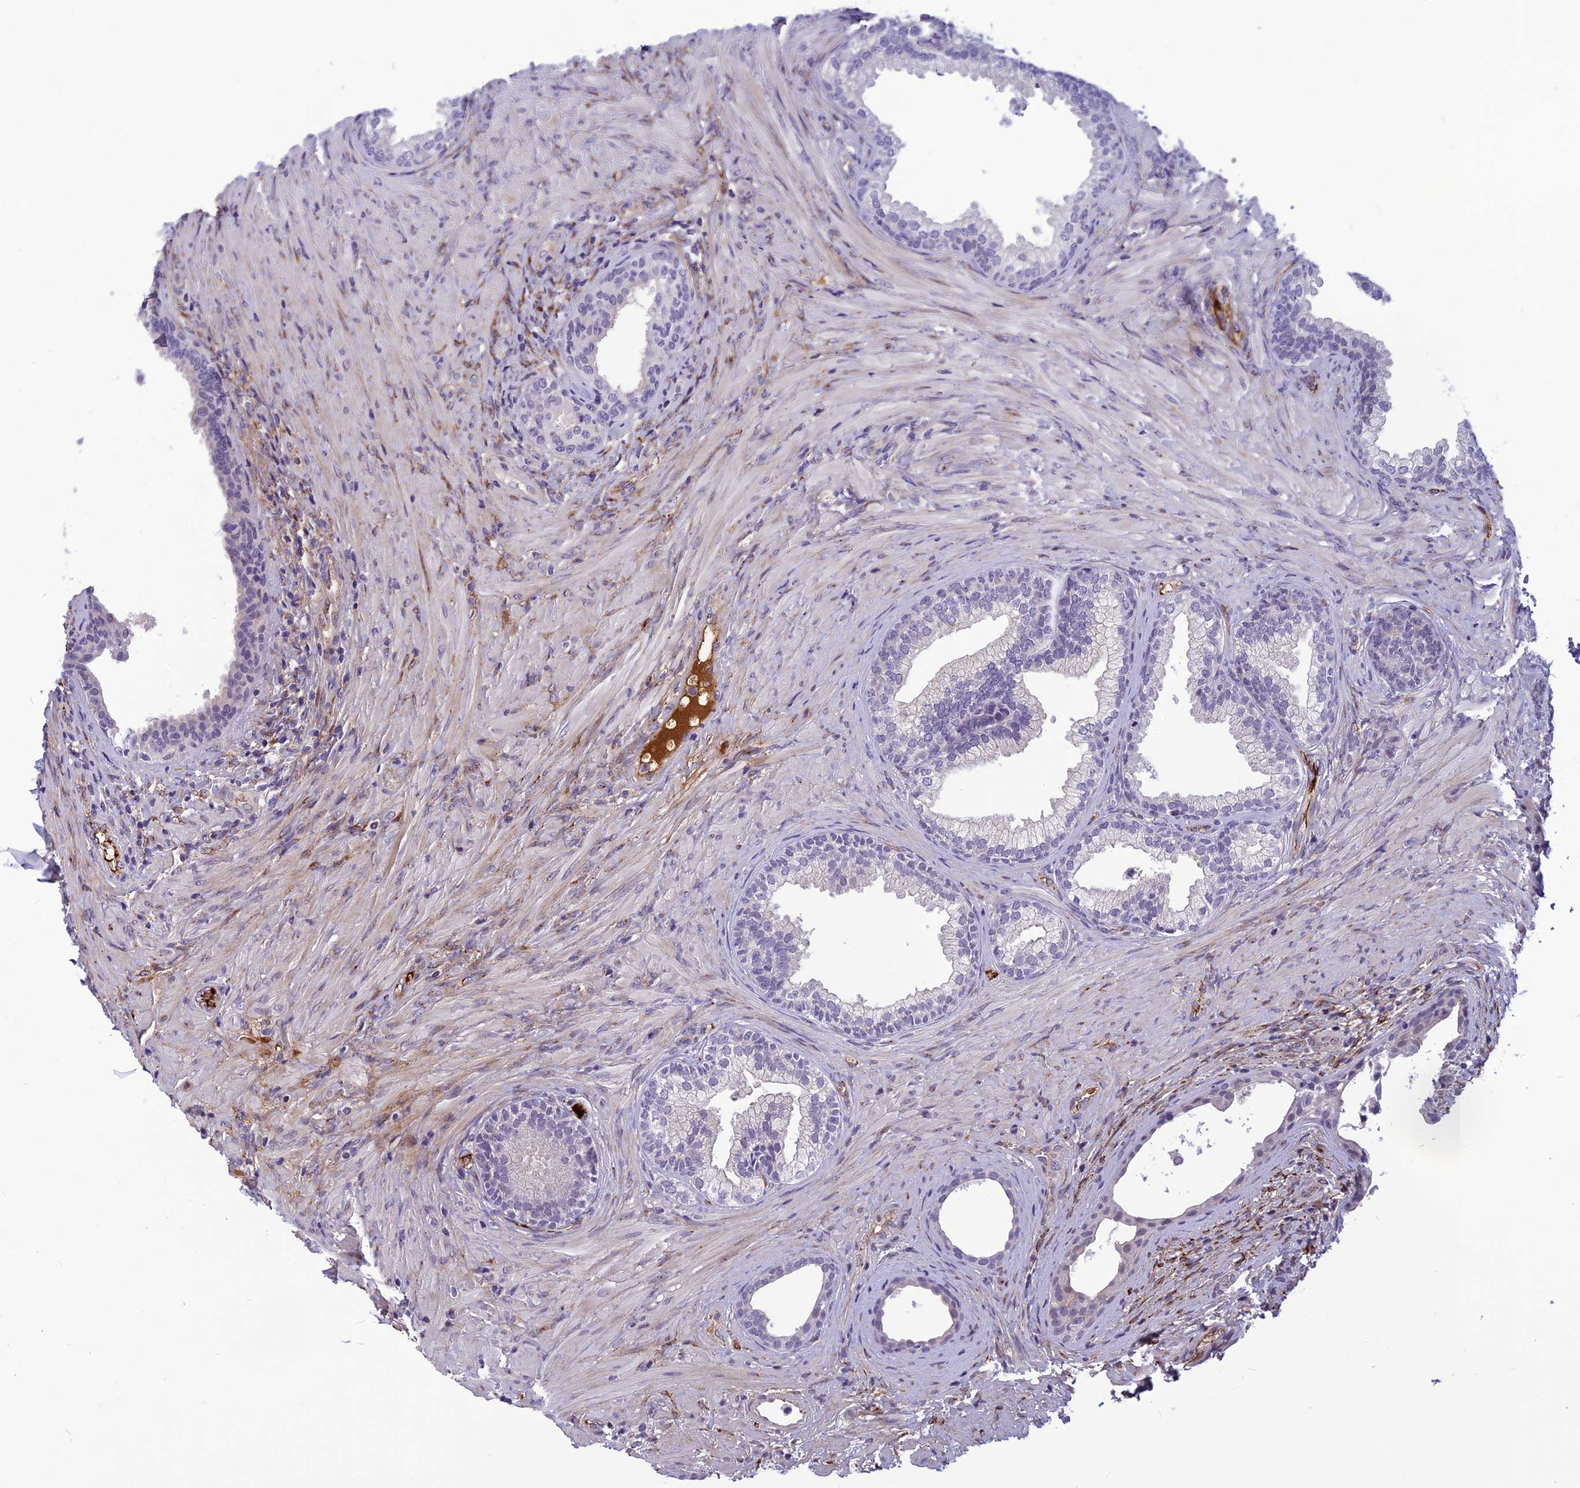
{"staining": {"intensity": "negative", "quantity": "none", "location": "none"}, "tissue": "prostate", "cell_type": "Glandular cells", "image_type": "normal", "snomed": [{"axis": "morphology", "description": "Normal tissue, NOS"}, {"axis": "topography", "description": "Prostate"}], "caption": "The immunohistochemistry image has no significant expression in glandular cells of prostate. Brightfield microscopy of IHC stained with DAB (3,3'-diaminobenzidine) (brown) and hematoxylin (blue), captured at high magnification.", "gene": "CLEC11A", "patient": {"sex": "male", "age": 76}}